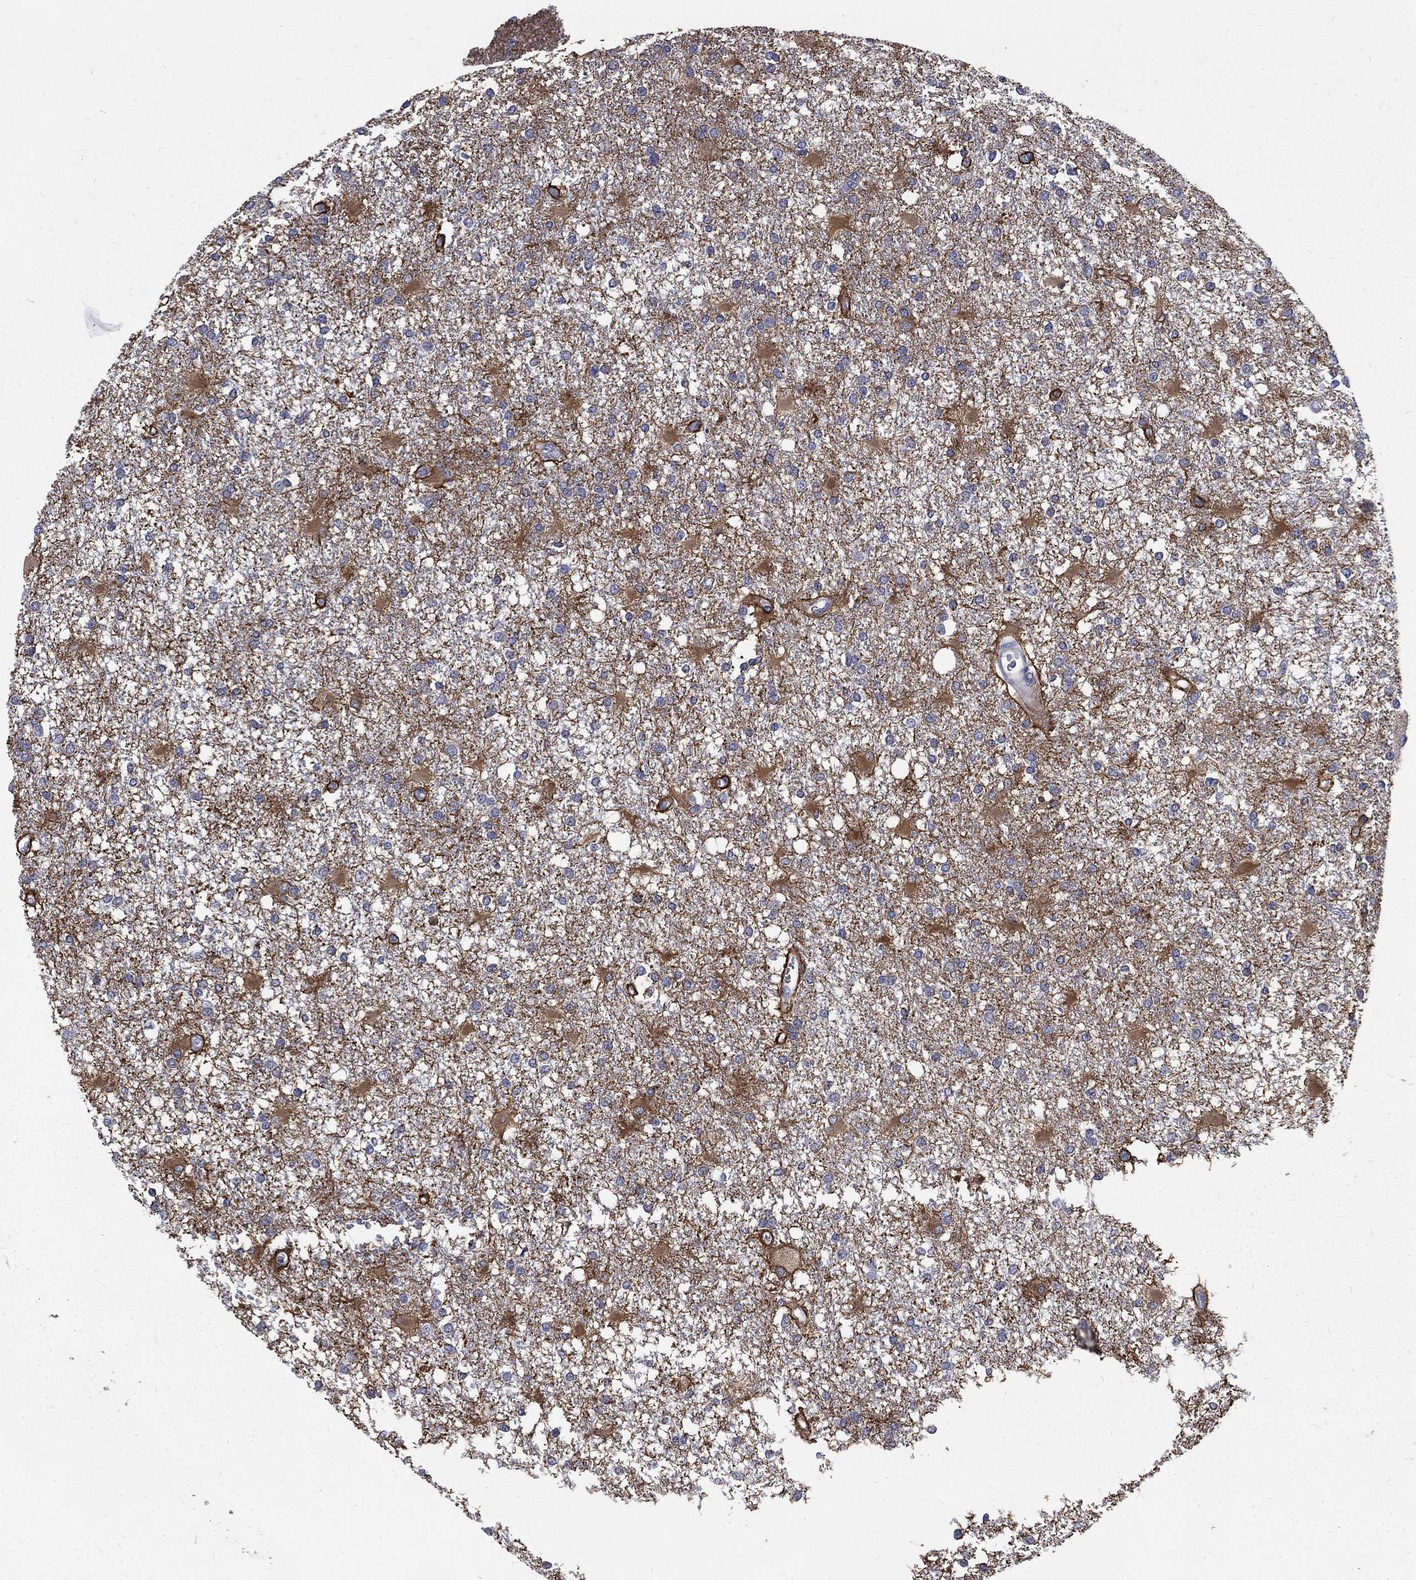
{"staining": {"intensity": "strong", "quantity": "<25%", "location": "cytoplasmic/membranous"}, "tissue": "glioma", "cell_type": "Tumor cells", "image_type": "cancer", "snomed": [{"axis": "morphology", "description": "Glioma, malignant, High grade"}, {"axis": "topography", "description": "Cerebral cortex"}], "caption": "Immunohistochemical staining of high-grade glioma (malignant) reveals medium levels of strong cytoplasmic/membranous protein staining in approximately <25% of tumor cells.", "gene": "PHKA1", "patient": {"sex": "male", "age": 79}}